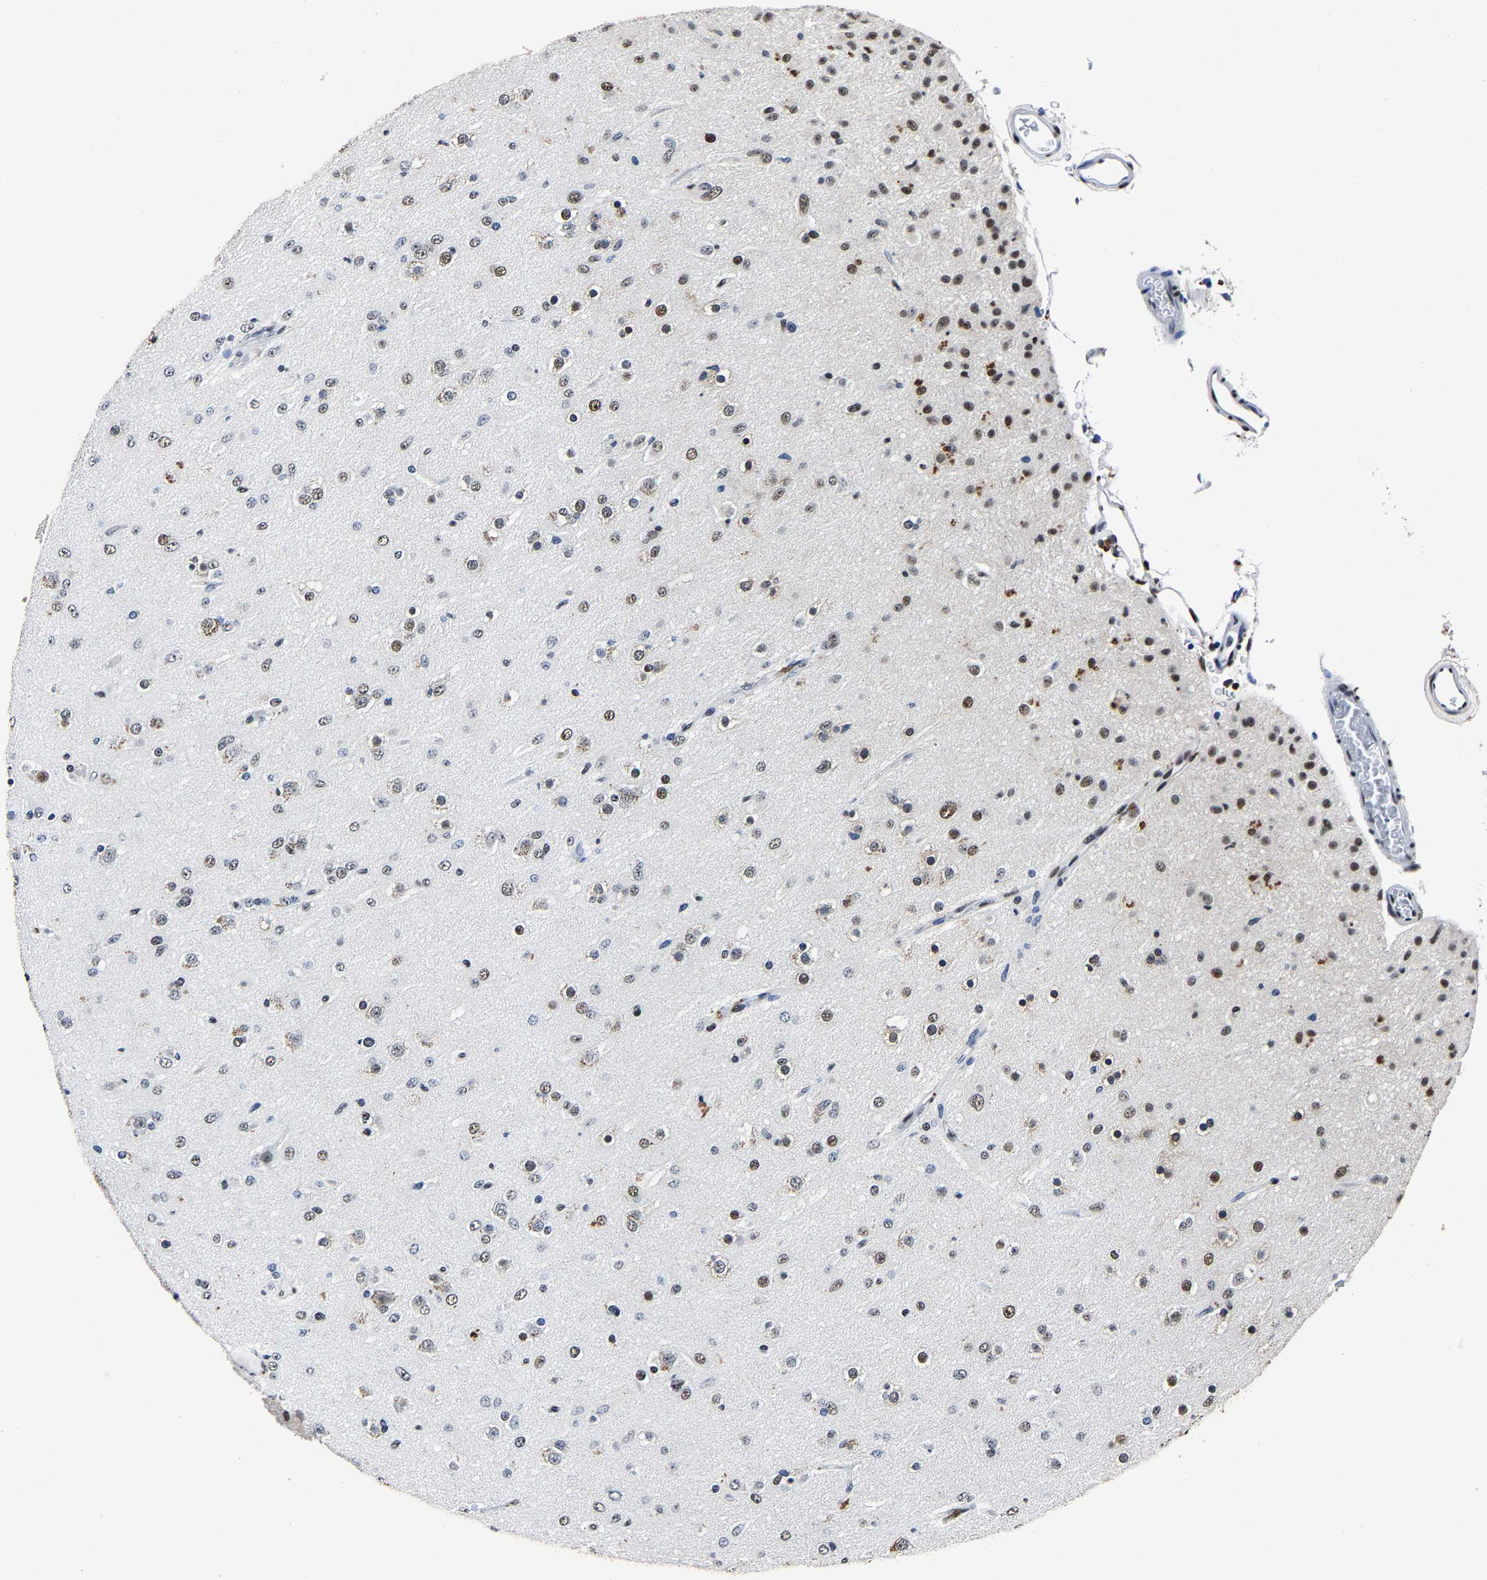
{"staining": {"intensity": "moderate", "quantity": "25%-75%", "location": "nuclear"}, "tissue": "glioma", "cell_type": "Tumor cells", "image_type": "cancer", "snomed": [{"axis": "morphology", "description": "Glioma, malignant, Low grade"}, {"axis": "topography", "description": "Brain"}], "caption": "Glioma stained with DAB (3,3'-diaminobenzidine) immunohistochemistry (IHC) reveals medium levels of moderate nuclear expression in approximately 25%-75% of tumor cells.", "gene": "RBM45", "patient": {"sex": "male", "age": 65}}